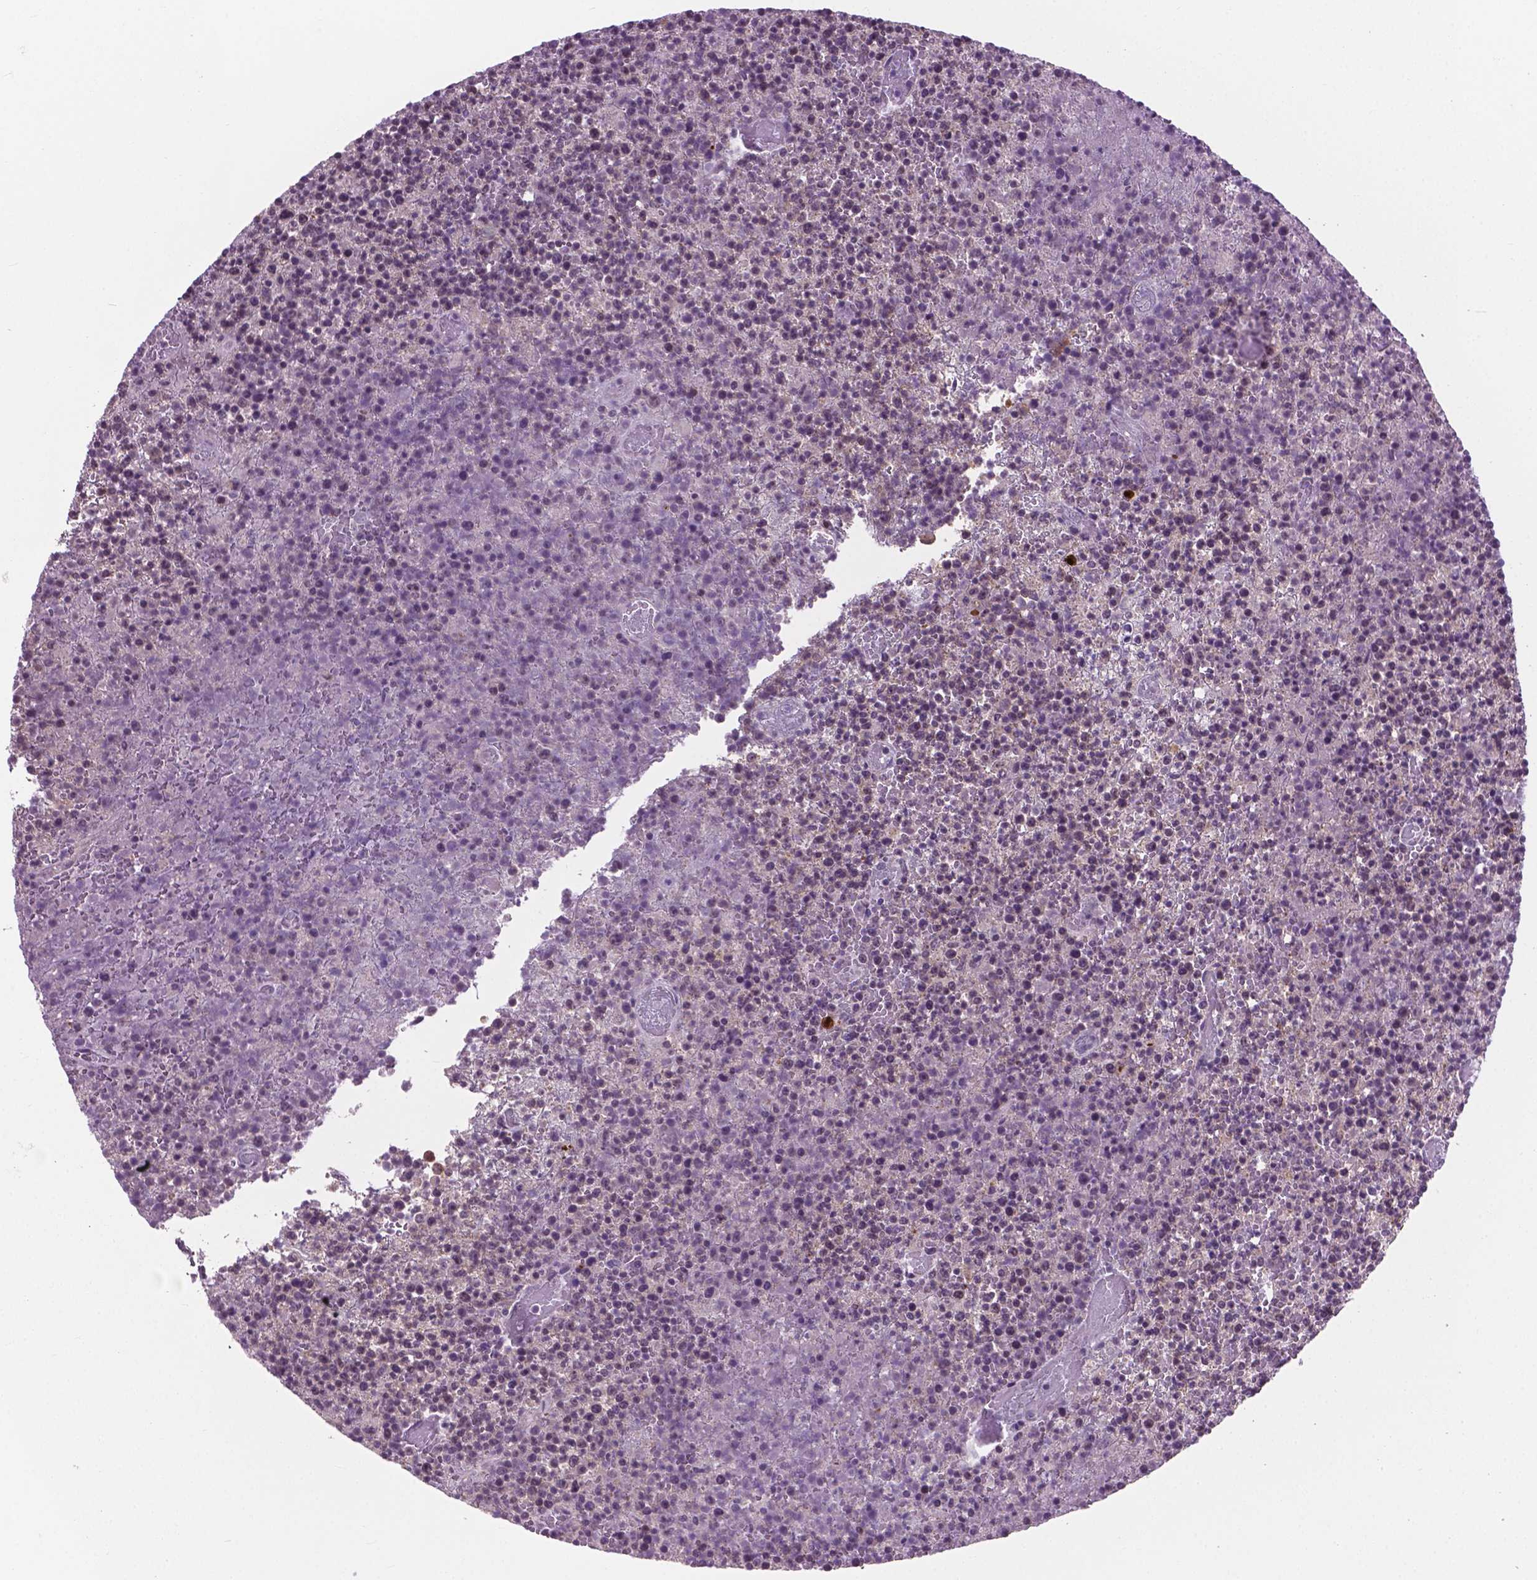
{"staining": {"intensity": "negative", "quantity": "none", "location": "none"}, "tissue": "lymphoma", "cell_type": "Tumor cells", "image_type": "cancer", "snomed": [{"axis": "morphology", "description": "Malignant lymphoma, non-Hodgkin's type, High grade"}, {"axis": "topography", "description": "Lymph node"}], "caption": "Tumor cells show no significant expression in high-grade malignant lymphoma, non-Hodgkin's type.", "gene": "MZT1", "patient": {"sex": "male", "age": 13}}